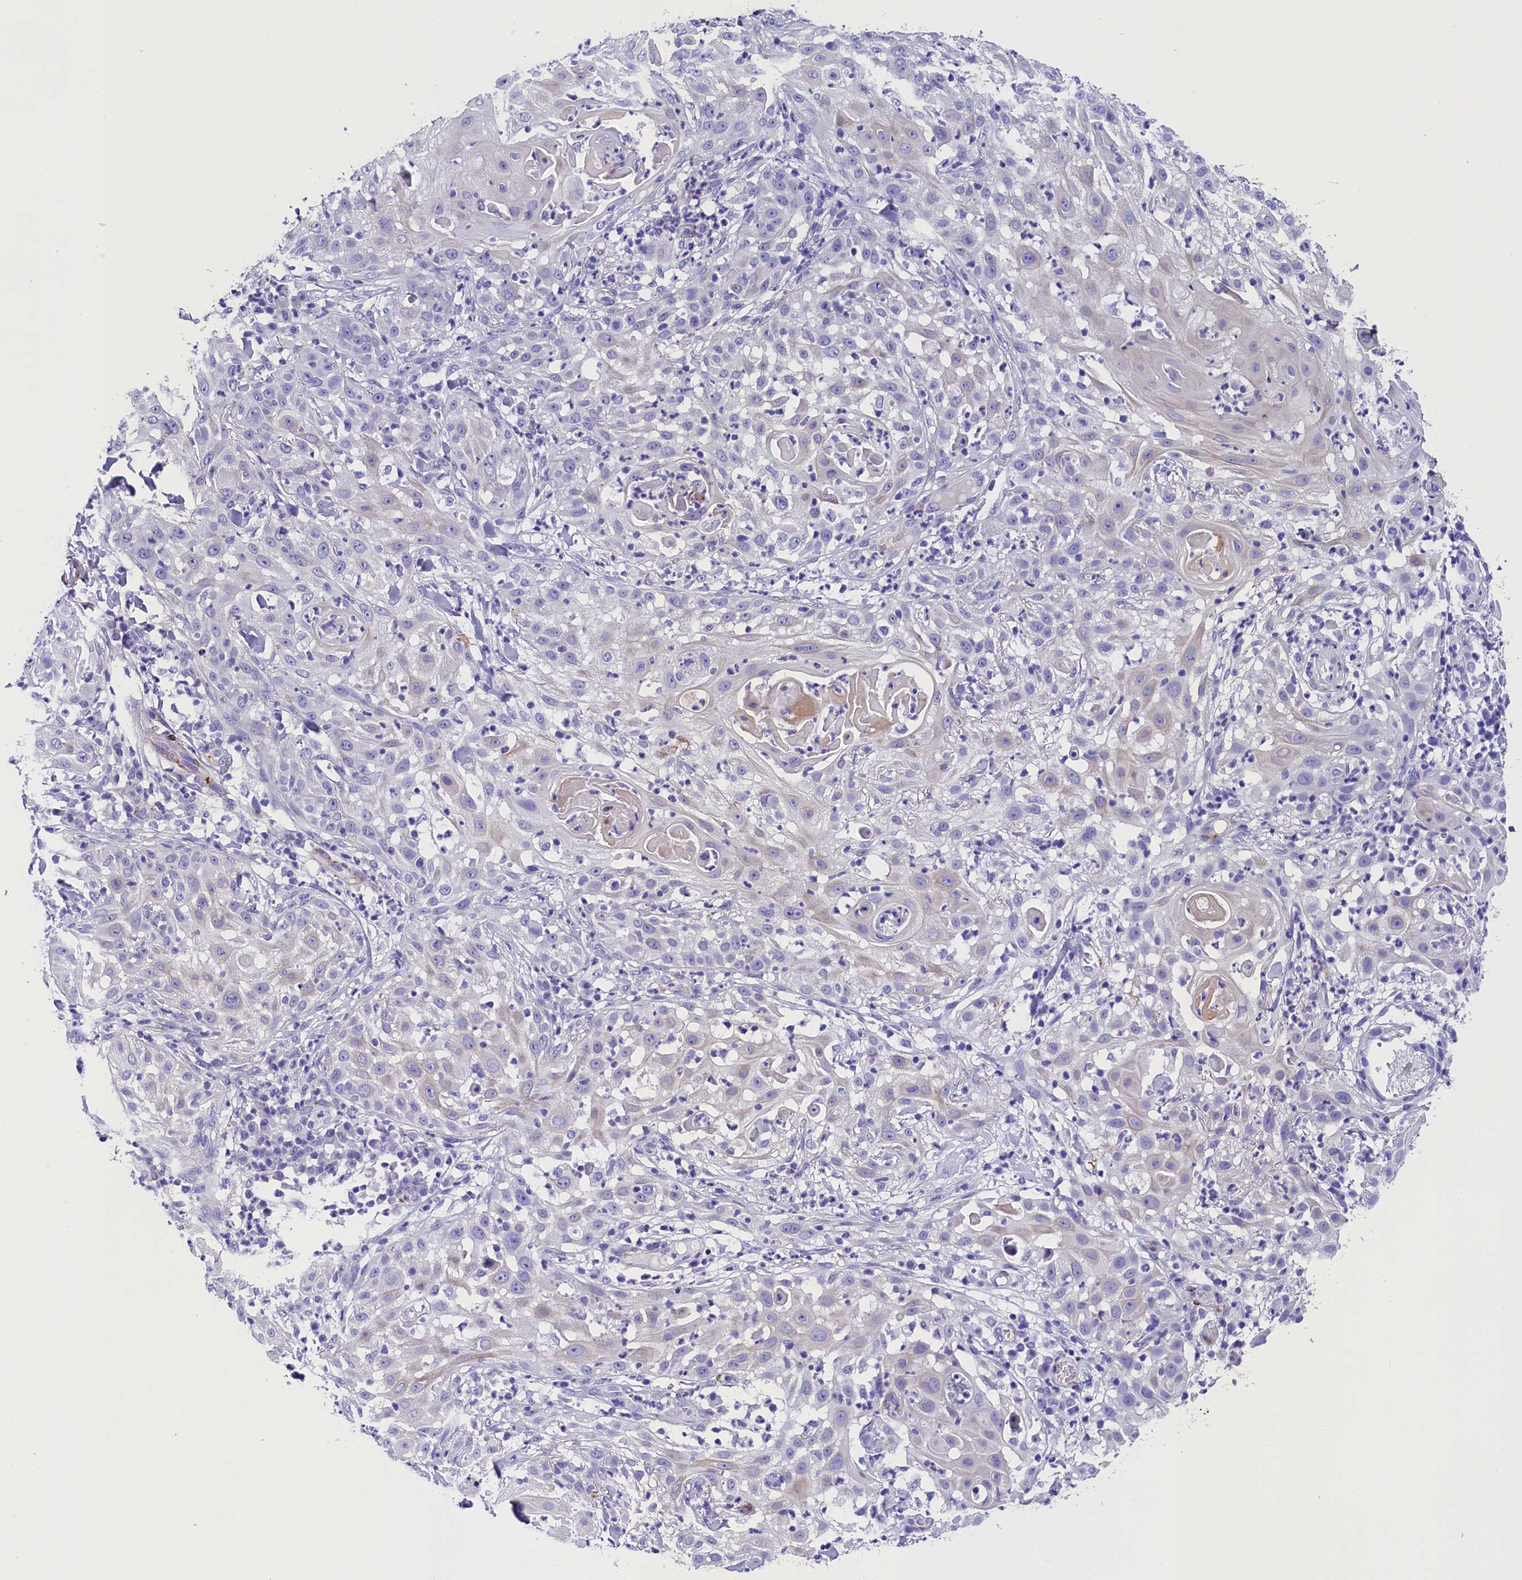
{"staining": {"intensity": "negative", "quantity": "none", "location": "none"}, "tissue": "skin cancer", "cell_type": "Tumor cells", "image_type": "cancer", "snomed": [{"axis": "morphology", "description": "Squamous cell carcinoma, NOS"}, {"axis": "topography", "description": "Skin"}], "caption": "Immunohistochemistry (IHC) image of neoplastic tissue: skin cancer stained with DAB (3,3'-diaminobenzidine) shows no significant protein positivity in tumor cells.", "gene": "SOD3", "patient": {"sex": "female", "age": 44}}